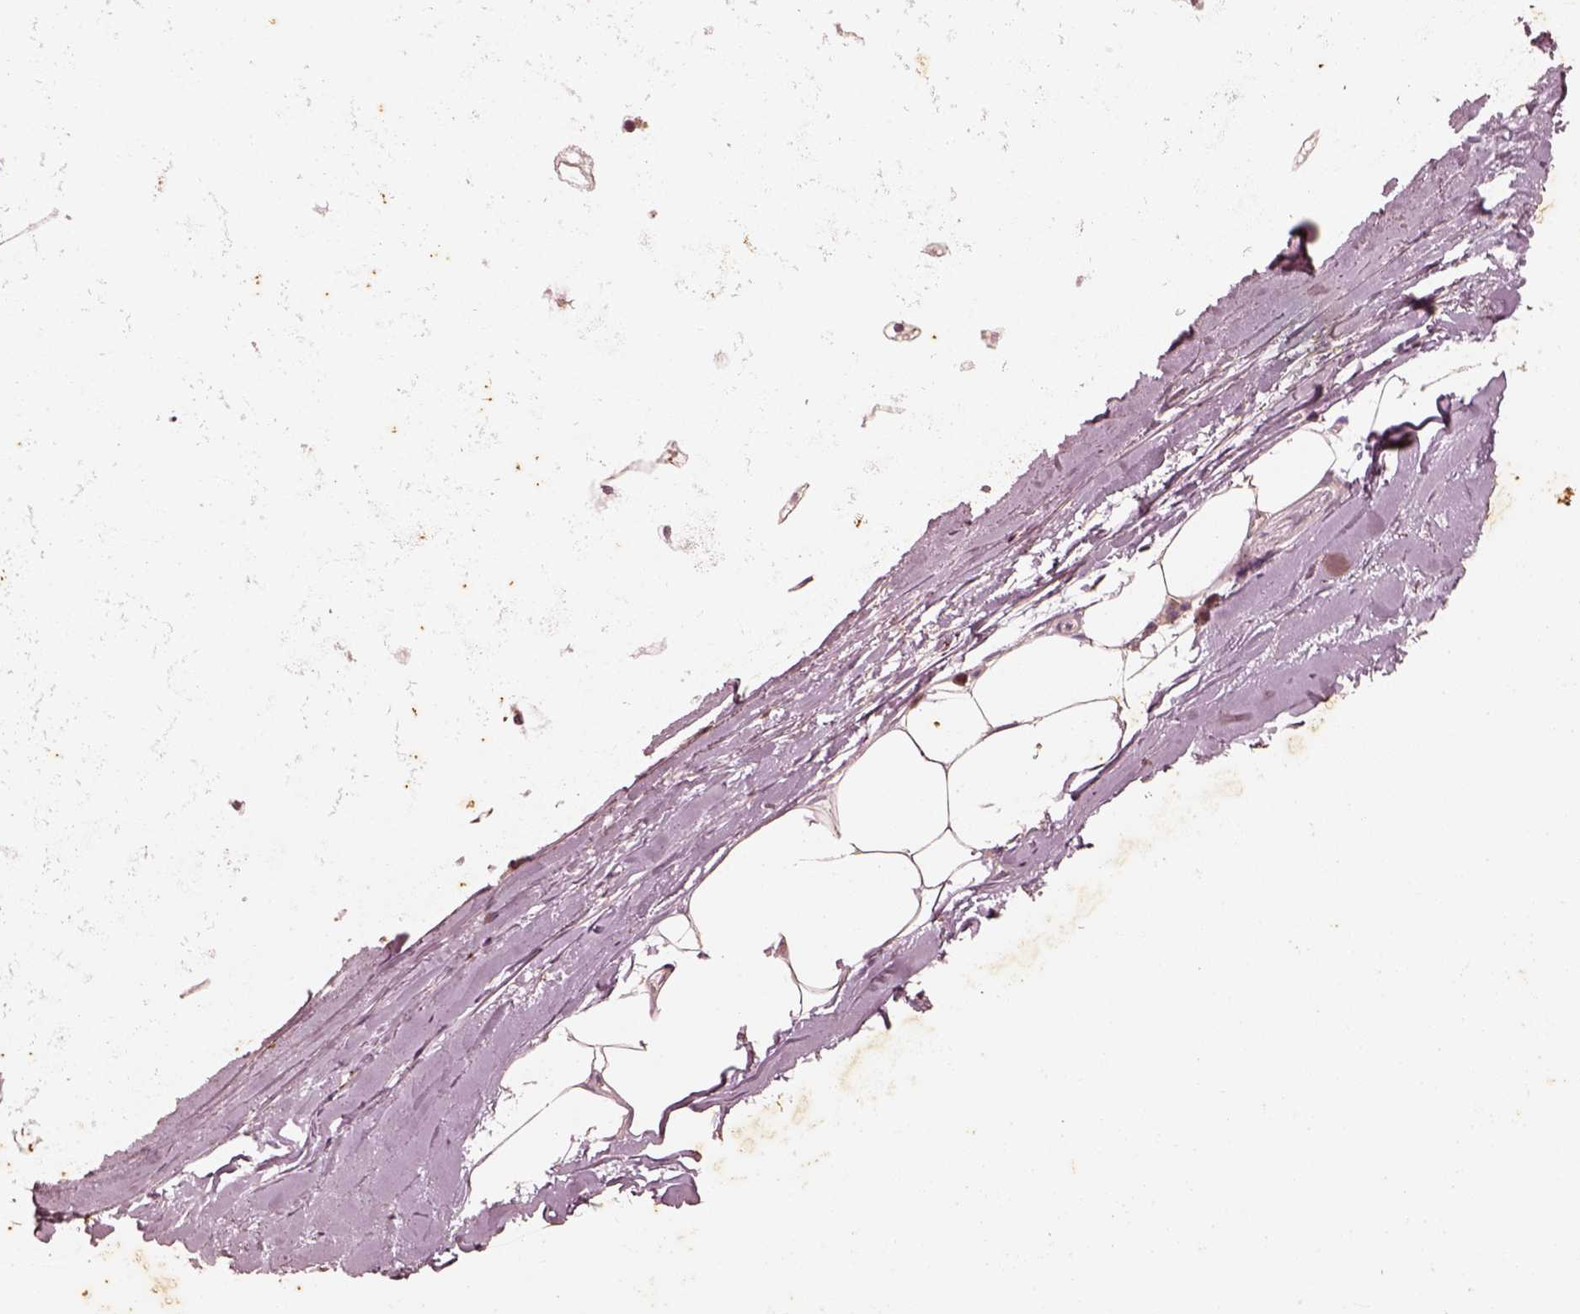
{"staining": {"intensity": "moderate", "quantity": ">75%", "location": "cytoplasmic/membranous"}, "tissue": "adipose tissue", "cell_type": "Adipocytes", "image_type": "normal", "snomed": [{"axis": "morphology", "description": "Normal tissue, NOS"}, {"axis": "topography", "description": "Lymph node"}, {"axis": "topography", "description": "Bronchus"}], "caption": "Benign adipose tissue shows moderate cytoplasmic/membranous positivity in approximately >75% of adipocytes (Brightfield microscopy of DAB IHC at high magnification)..", "gene": "WLS", "patient": {"sex": "female", "age": 70}}